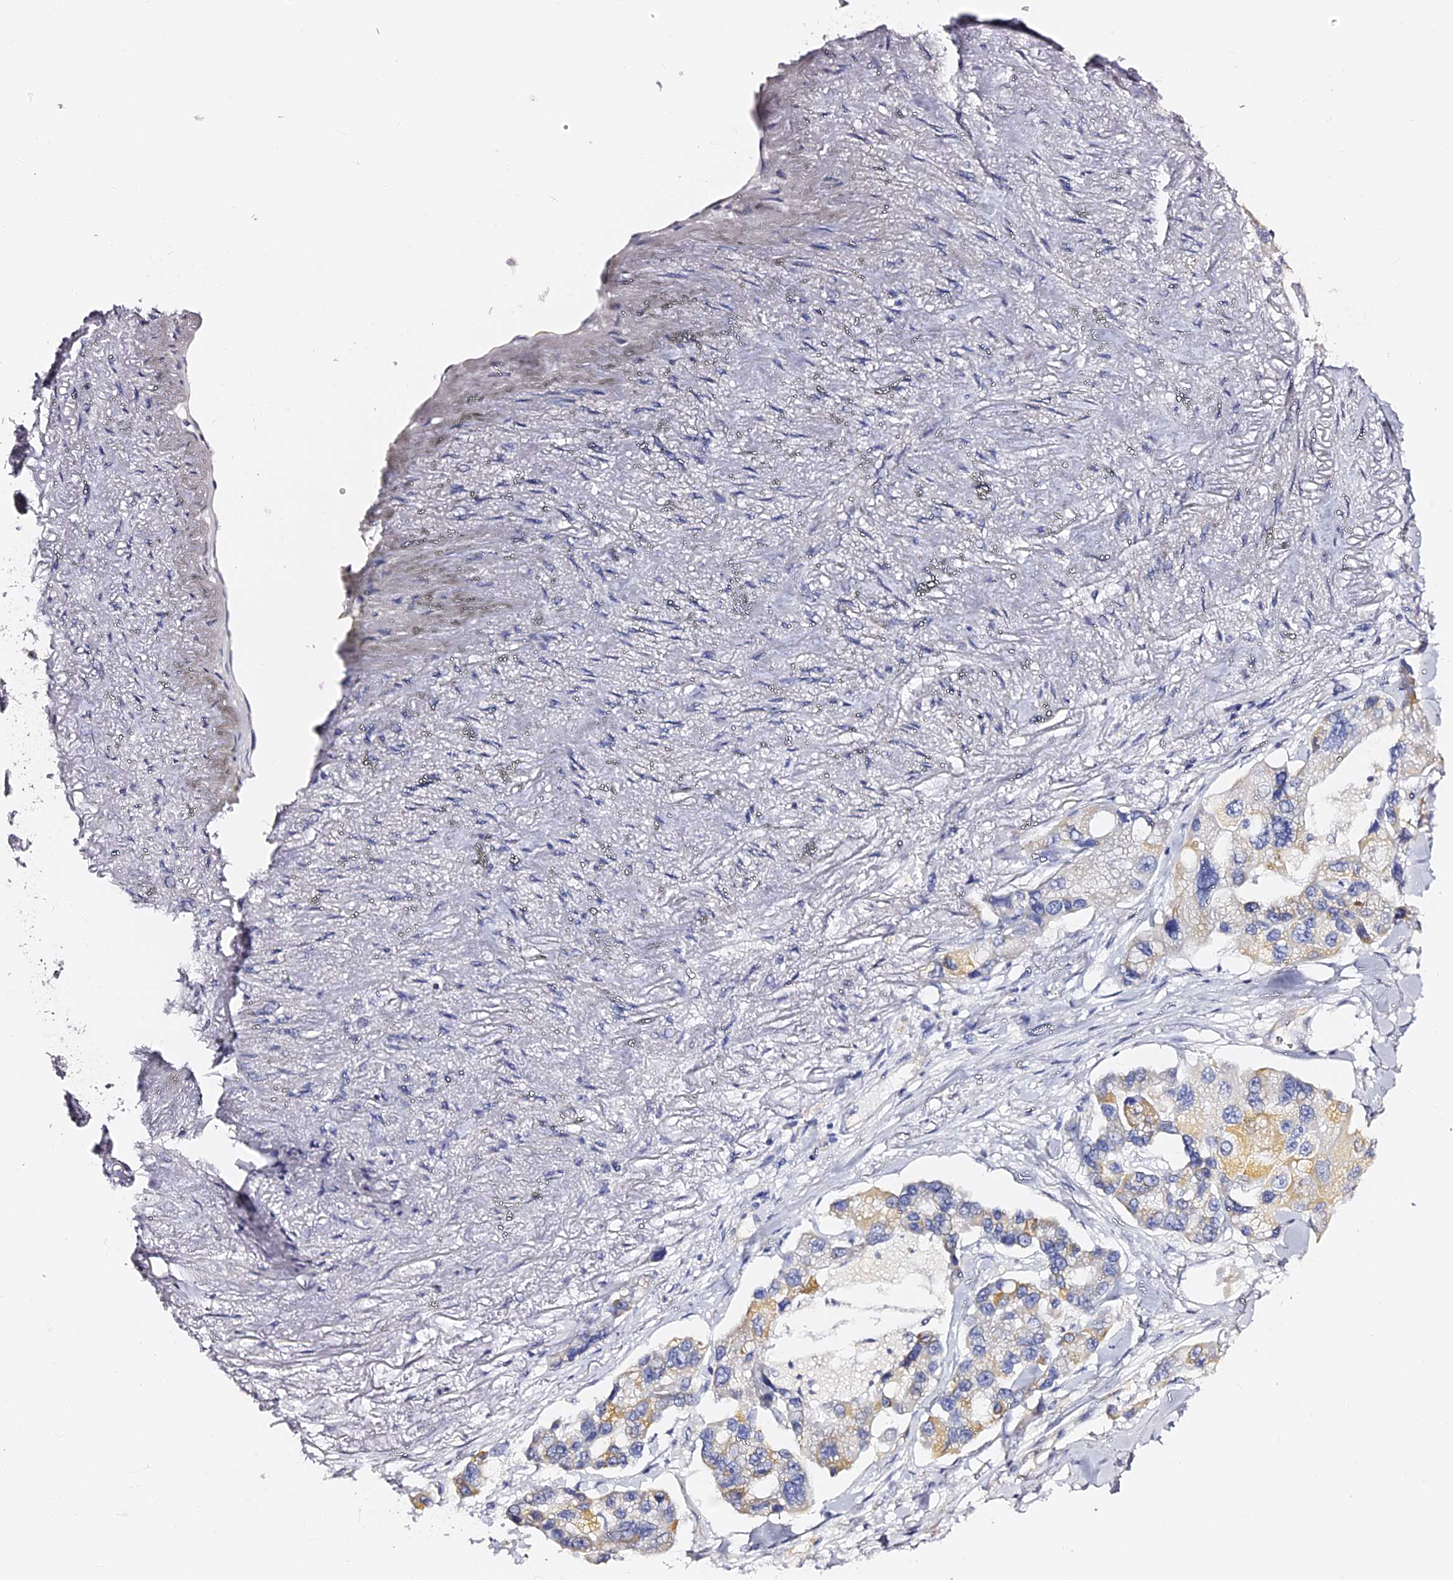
{"staining": {"intensity": "negative", "quantity": "none", "location": "none"}, "tissue": "lung cancer", "cell_type": "Tumor cells", "image_type": "cancer", "snomed": [{"axis": "morphology", "description": "Adenocarcinoma, NOS"}, {"axis": "topography", "description": "Lung"}], "caption": "Adenocarcinoma (lung) was stained to show a protein in brown. There is no significant staining in tumor cells.", "gene": "SLC1A3", "patient": {"sex": "female", "age": 54}}